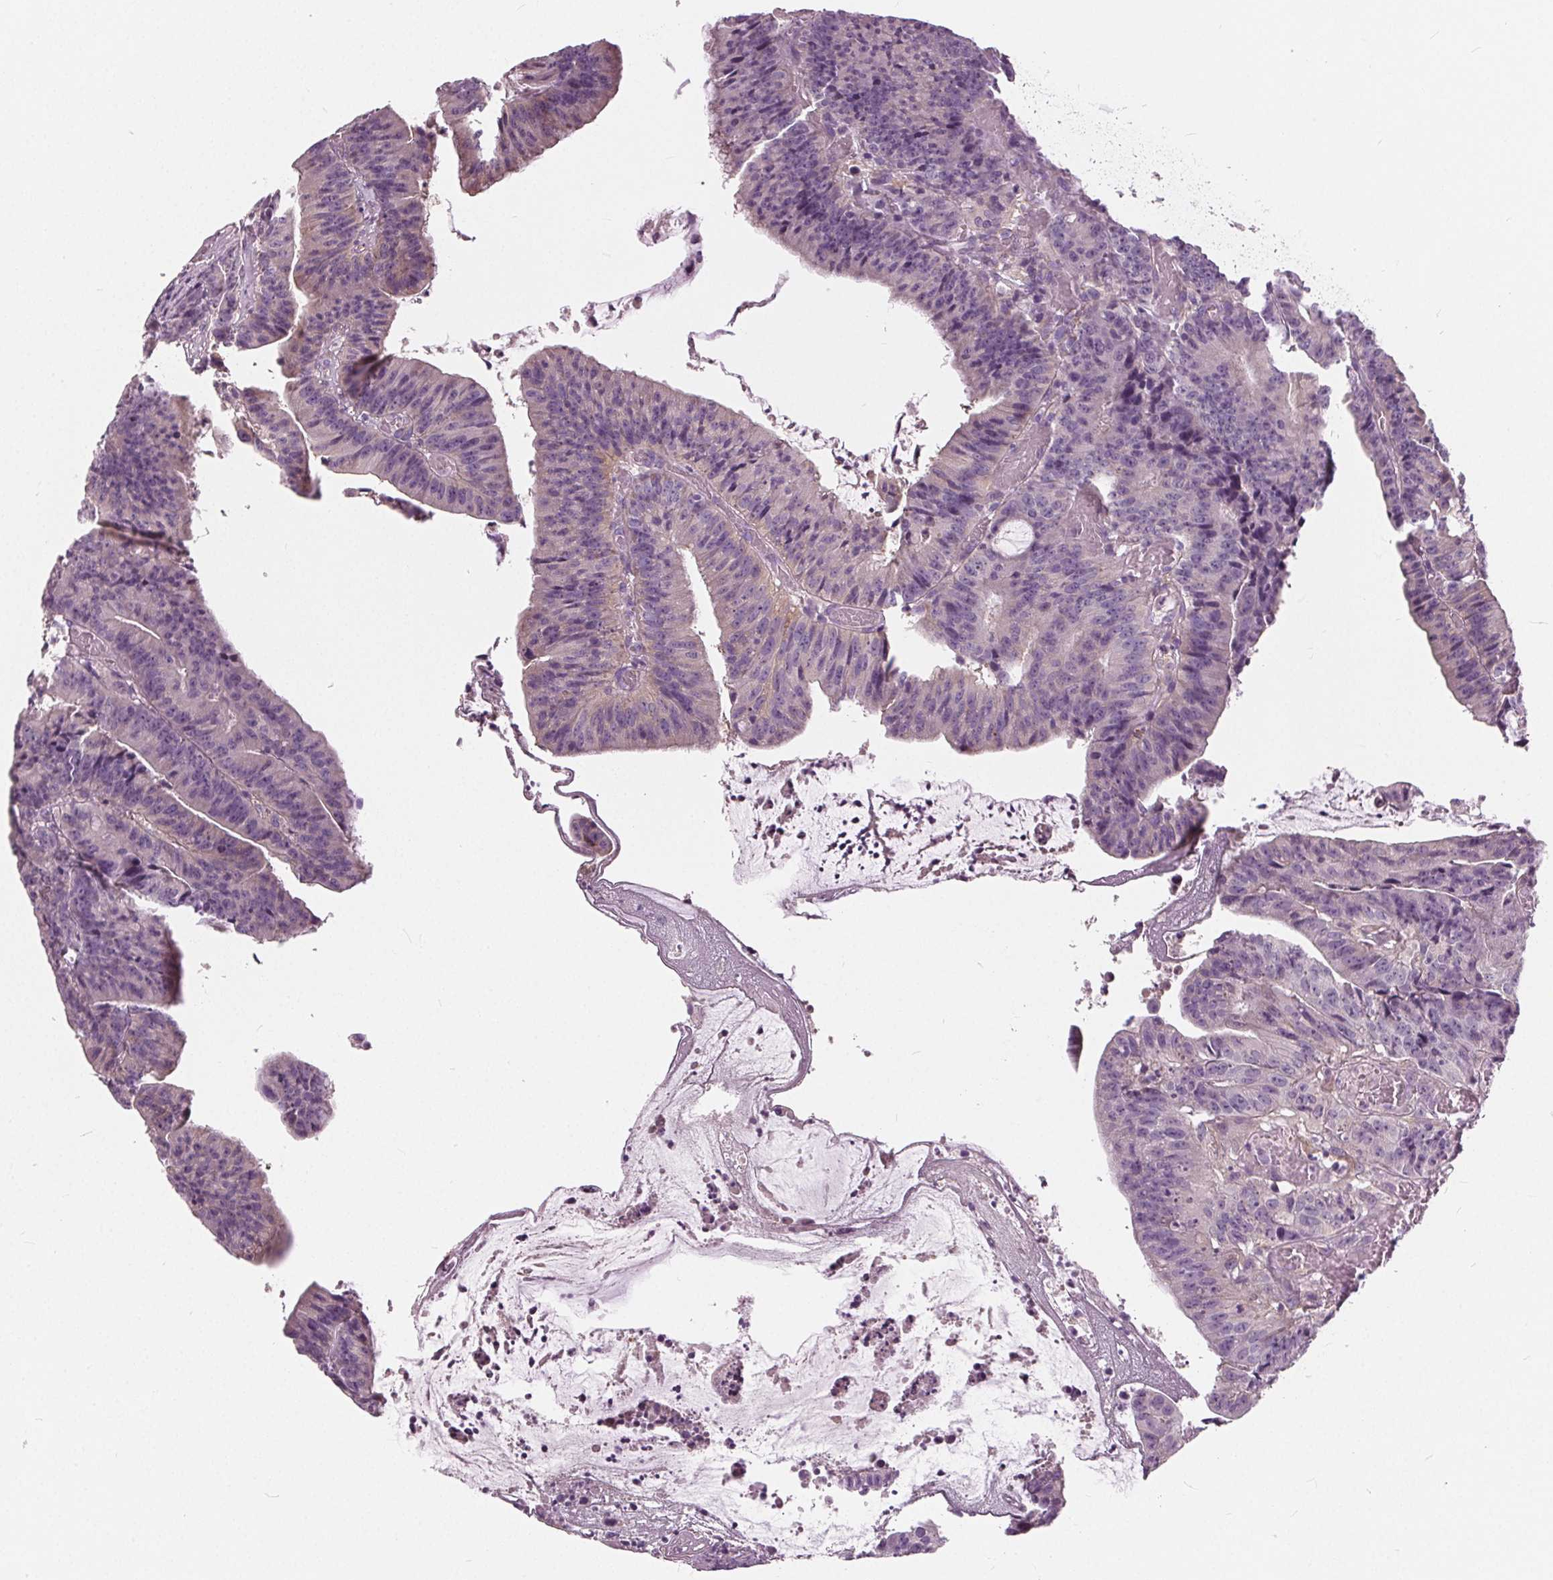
{"staining": {"intensity": "moderate", "quantity": "<25%", "location": "cytoplasmic/membranous"}, "tissue": "colorectal cancer", "cell_type": "Tumor cells", "image_type": "cancer", "snomed": [{"axis": "morphology", "description": "Adenocarcinoma, NOS"}, {"axis": "topography", "description": "Colon"}], "caption": "The immunohistochemical stain labels moderate cytoplasmic/membranous staining in tumor cells of adenocarcinoma (colorectal) tissue.", "gene": "LHFPL7", "patient": {"sex": "female", "age": 78}}